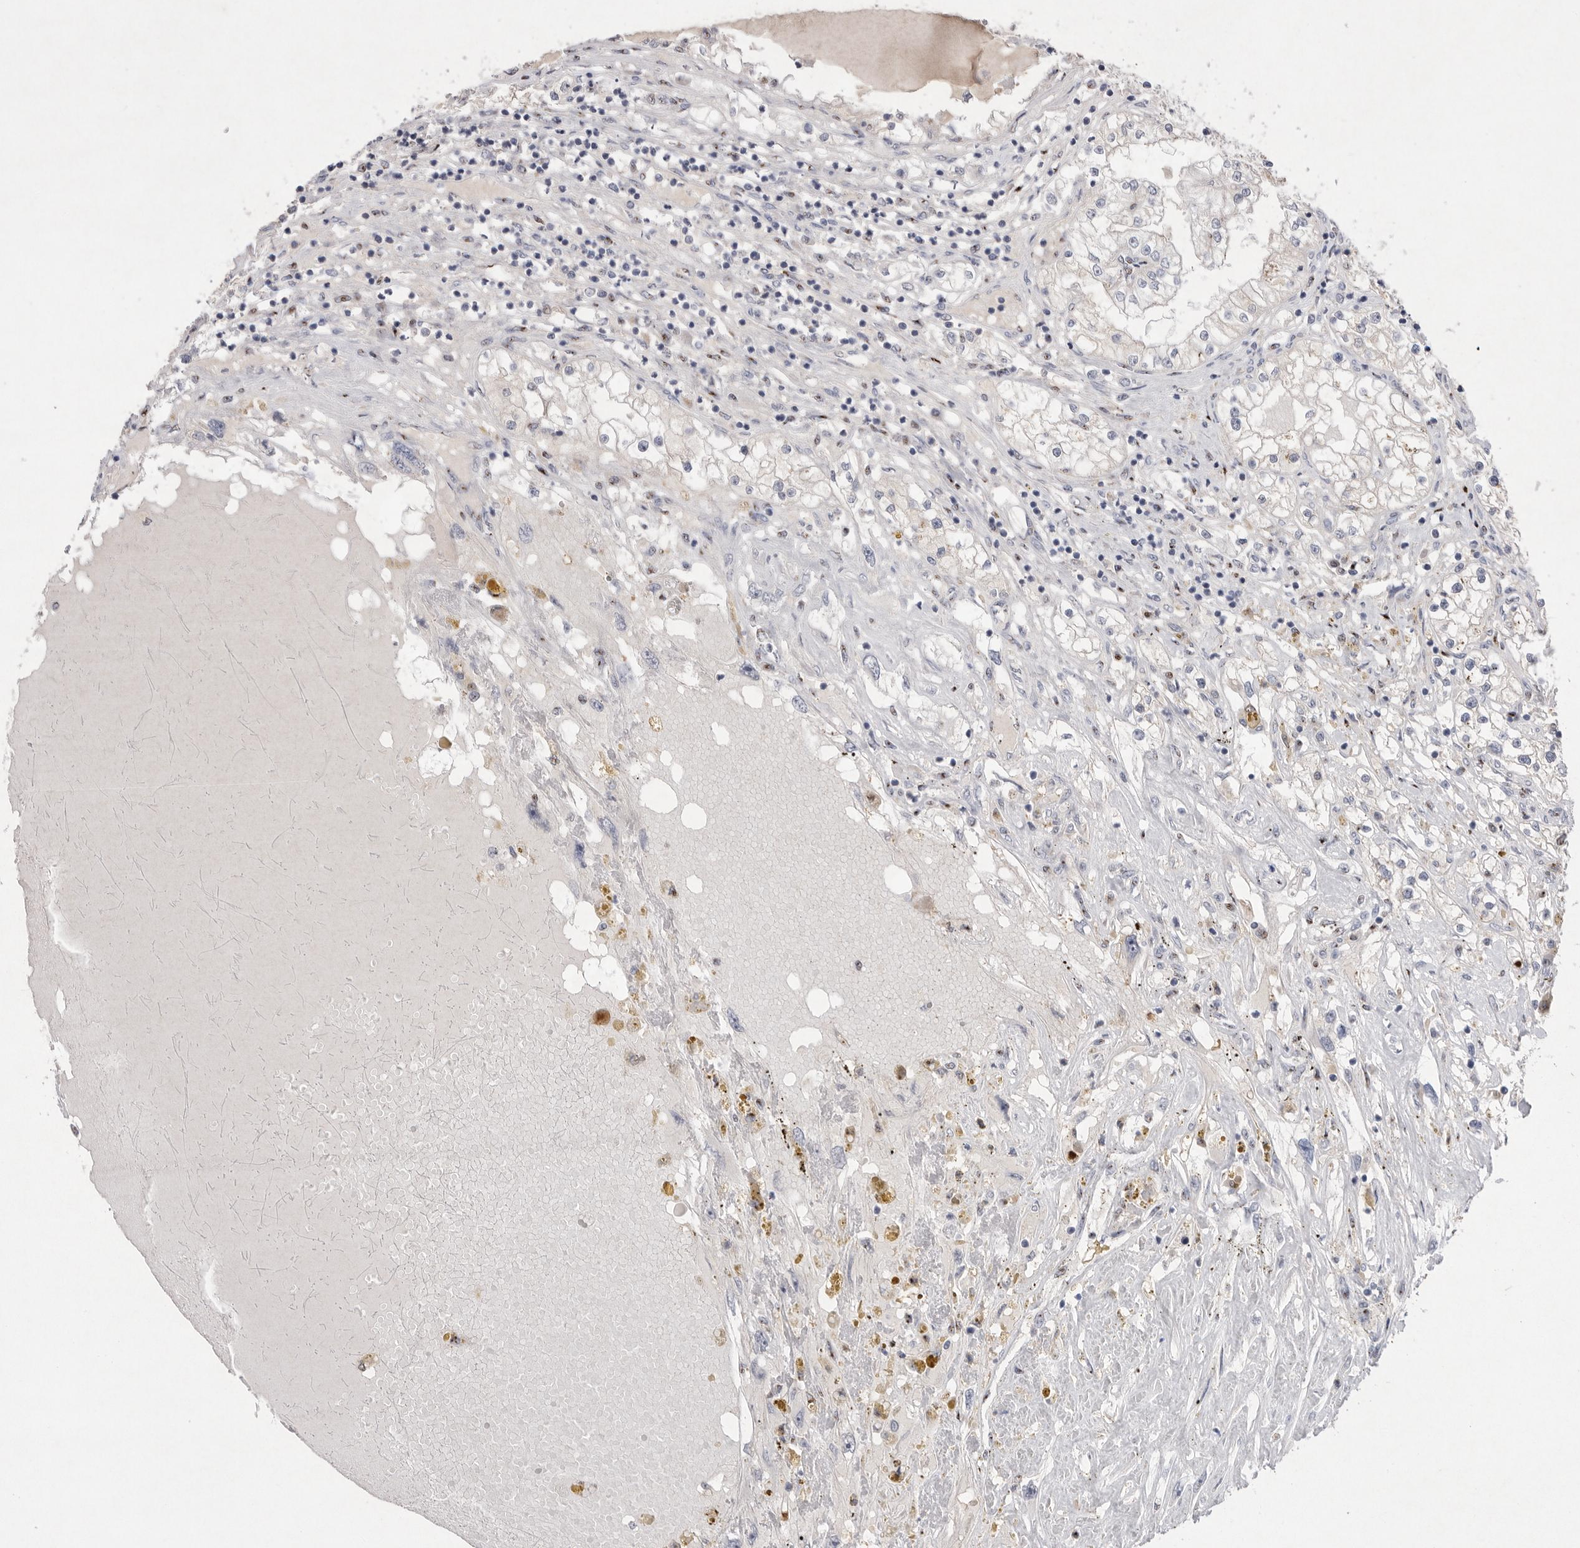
{"staining": {"intensity": "negative", "quantity": "none", "location": "none"}, "tissue": "renal cancer", "cell_type": "Tumor cells", "image_type": "cancer", "snomed": [{"axis": "morphology", "description": "Adenocarcinoma, NOS"}, {"axis": "topography", "description": "Kidney"}], "caption": "Tumor cells show no significant protein positivity in renal cancer (adenocarcinoma).", "gene": "HUS1", "patient": {"sex": "male", "age": 68}}